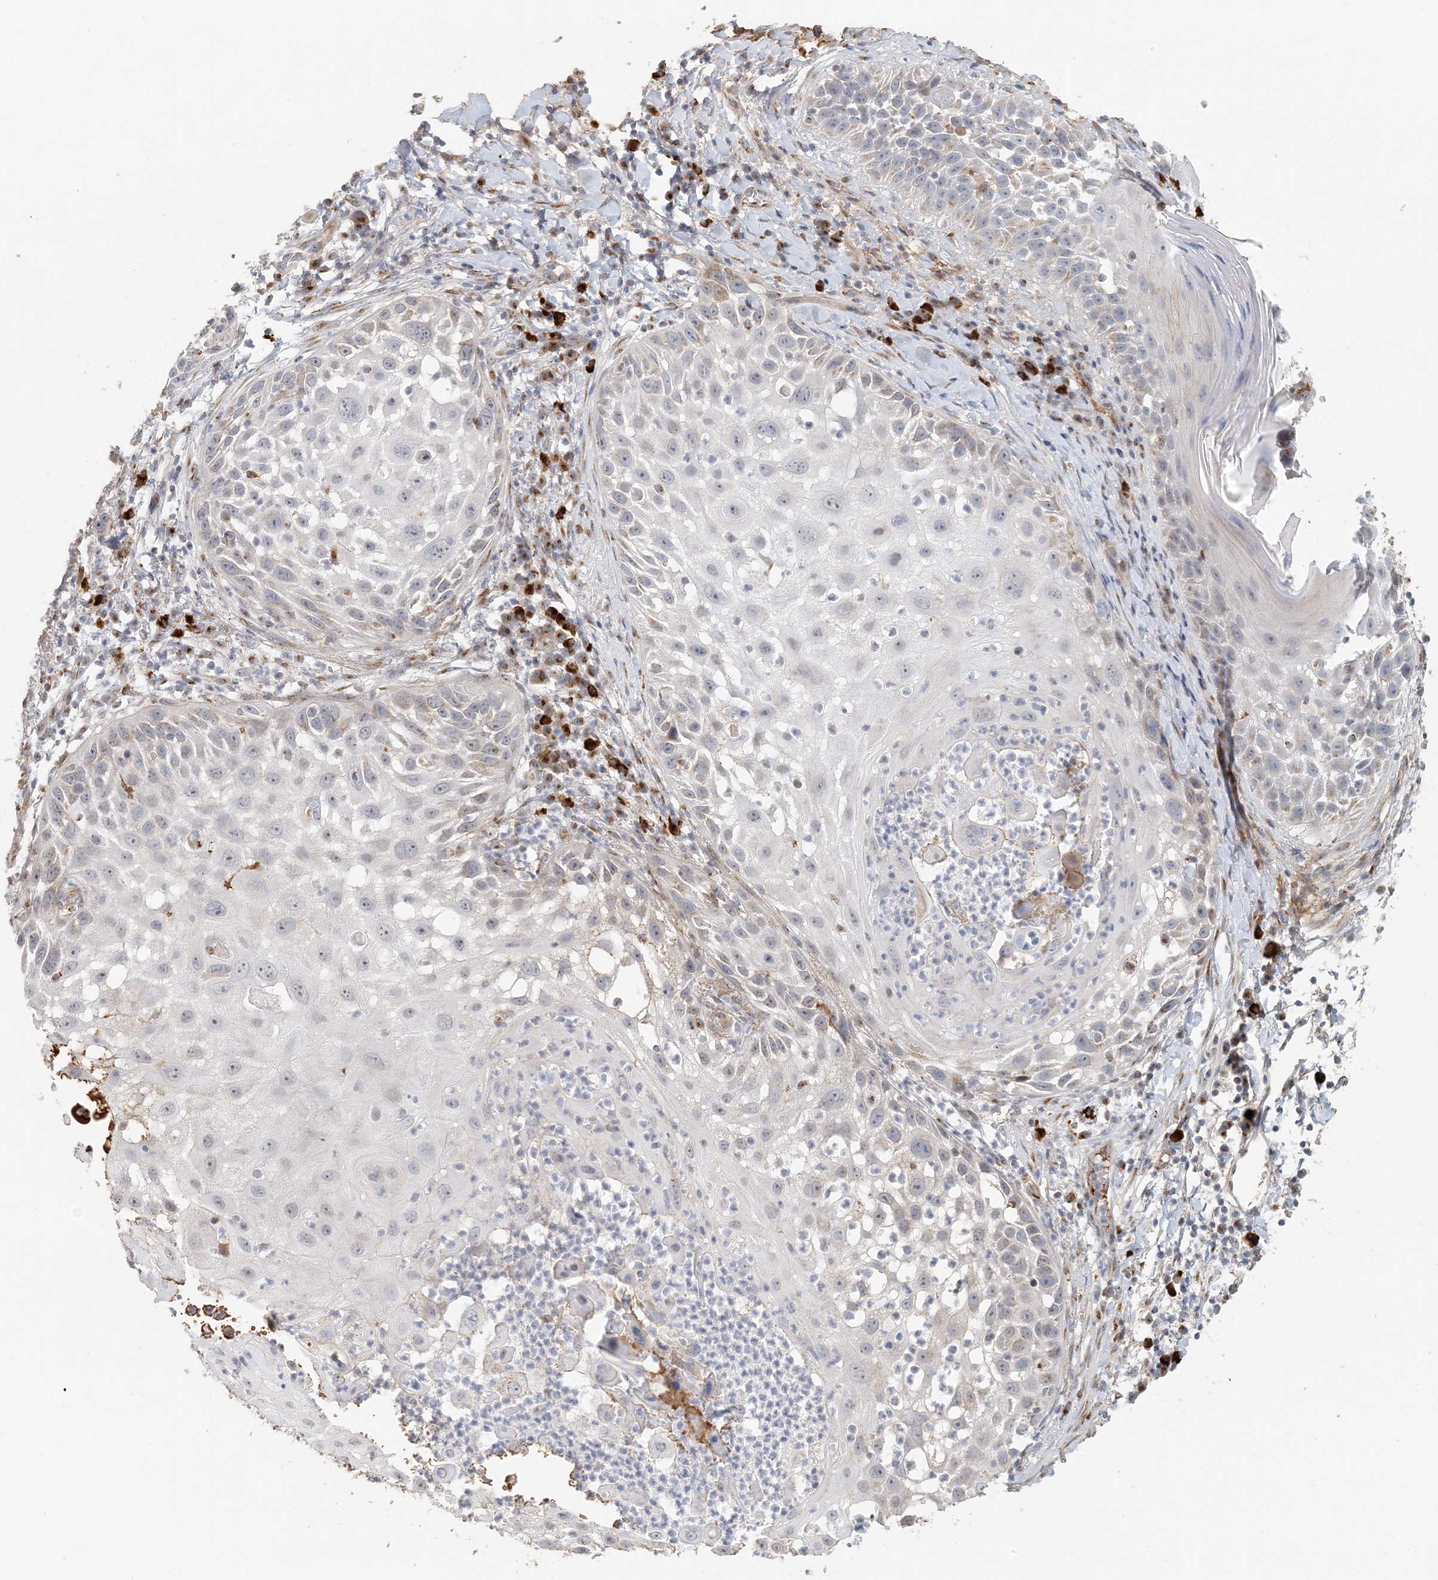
{"staining": {"intensity": "moderate", "quantity": "<25%", "location": "cytoplasmic/membranous"}, "tissue": "skin cancer", "cell_type": "Tumor cells", "image_type": "cancer", "snomed": [{"axis": "morphology", "description": "Squamous cell carcinoma, NOS"}, {"axis": "topography", "description": "Skin"}], "caption": "Squamous cell carcinoma (skin) tissue reveals moderate cytoplasmic/membranous positivity in about <25% of tumor cells", "gene": "ZCCHC4", "patient": {"sex": "female", "age": 44}}